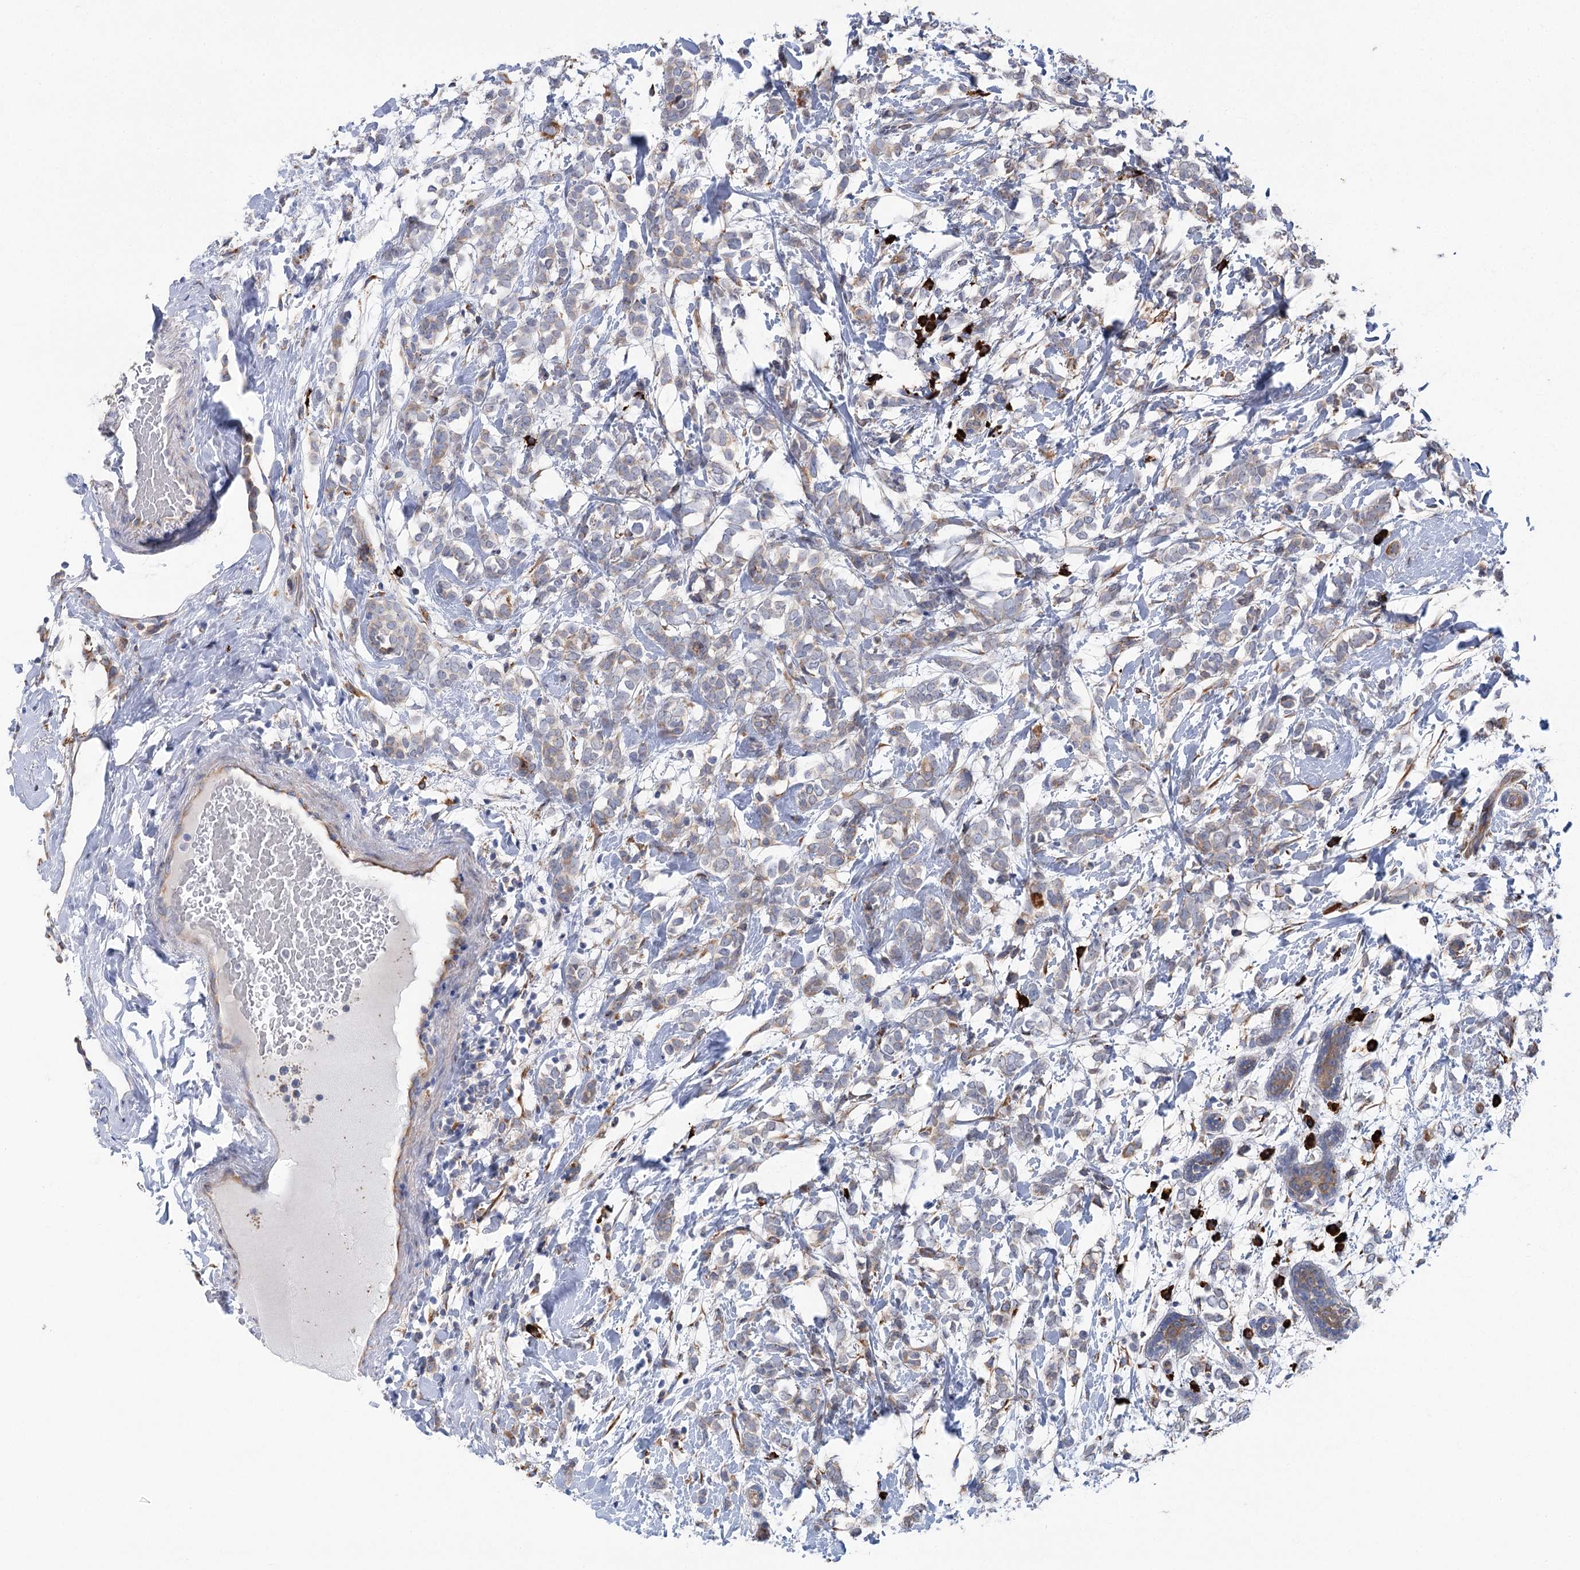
{"staining": {"intensity": "weak", "quantity": "<25%", "location": "cytoplasmic/membranous"}, "tissue": "breast cancer", "cell_type": "Tumor cells", "image_type": "cancer", "snomed": [{"axis": "morphology", "description": "Normal tissue, NOS"}, {"axis": "morphology", "description": "Lobular carcinoma"}, {"axis": "topography", "description": "Breast"}], "caption": "Tumor cells show no significant staining in breast cancer.", "gene": "METTL24", "patient": {"sex": "female", "age": 47}}